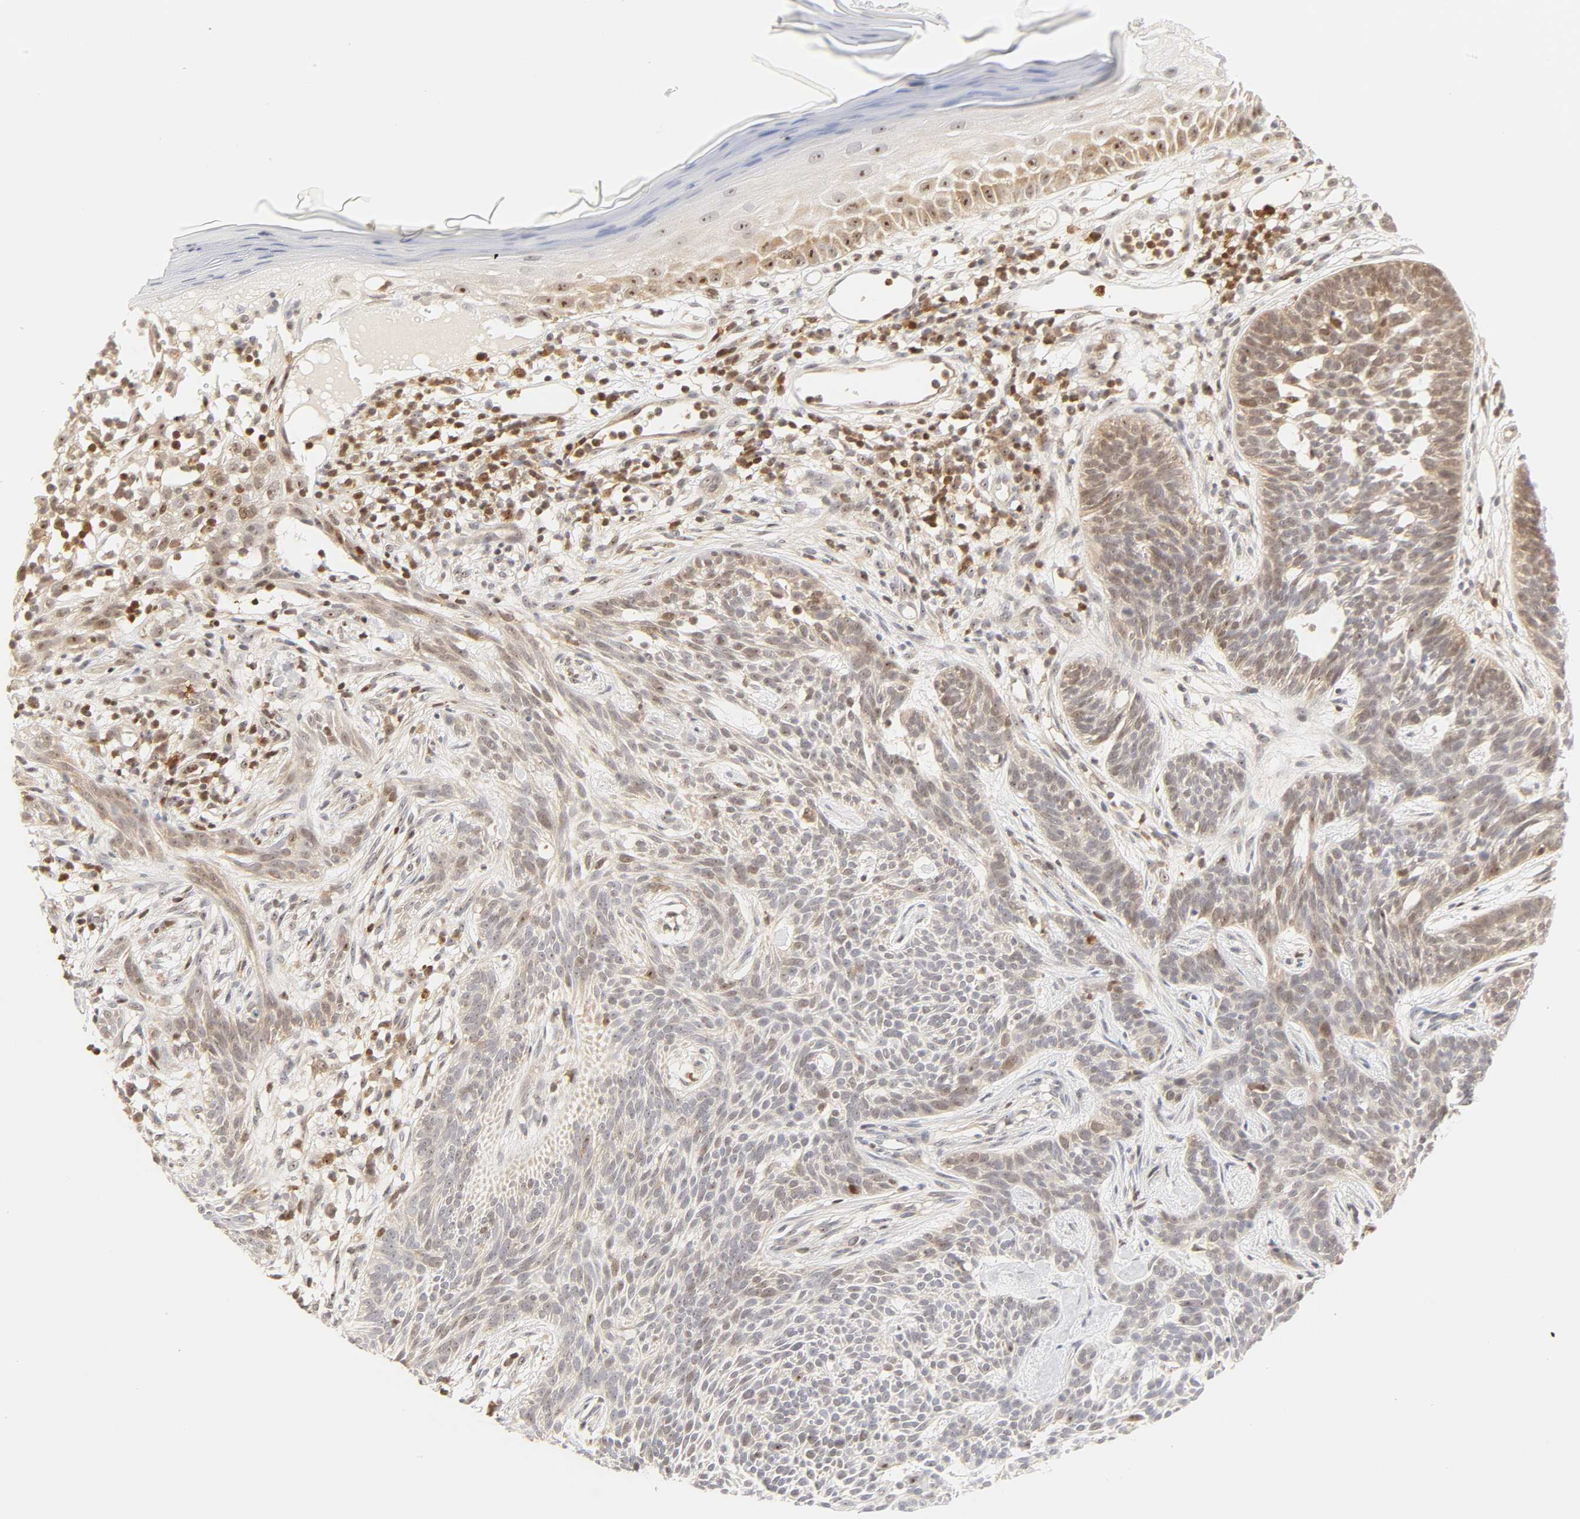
{"staining": {"intensity": "moderate", "quantity": "25%-75%", "location": "cytoplasmic/membranous"}, "tissue": "skin cancer", "cell_type": "Tumor cells", "image_type": "cancer", "snomed": [{"axis": "morphology", "description": "Normal tissue, NOS"}, {"axis": "morphology", "description": "Basal cell carcinoma"}, {"axis": "topography", "description": "Skin"}], "caption": "Immunohistochemical staining of skin cancer displays medium levels of moderate cytoplasmic/membranous expression in approximately 25%-75% of tumor cells.", "gene": "KIF2A", "patient": {"sex": "female", "age": 69}}